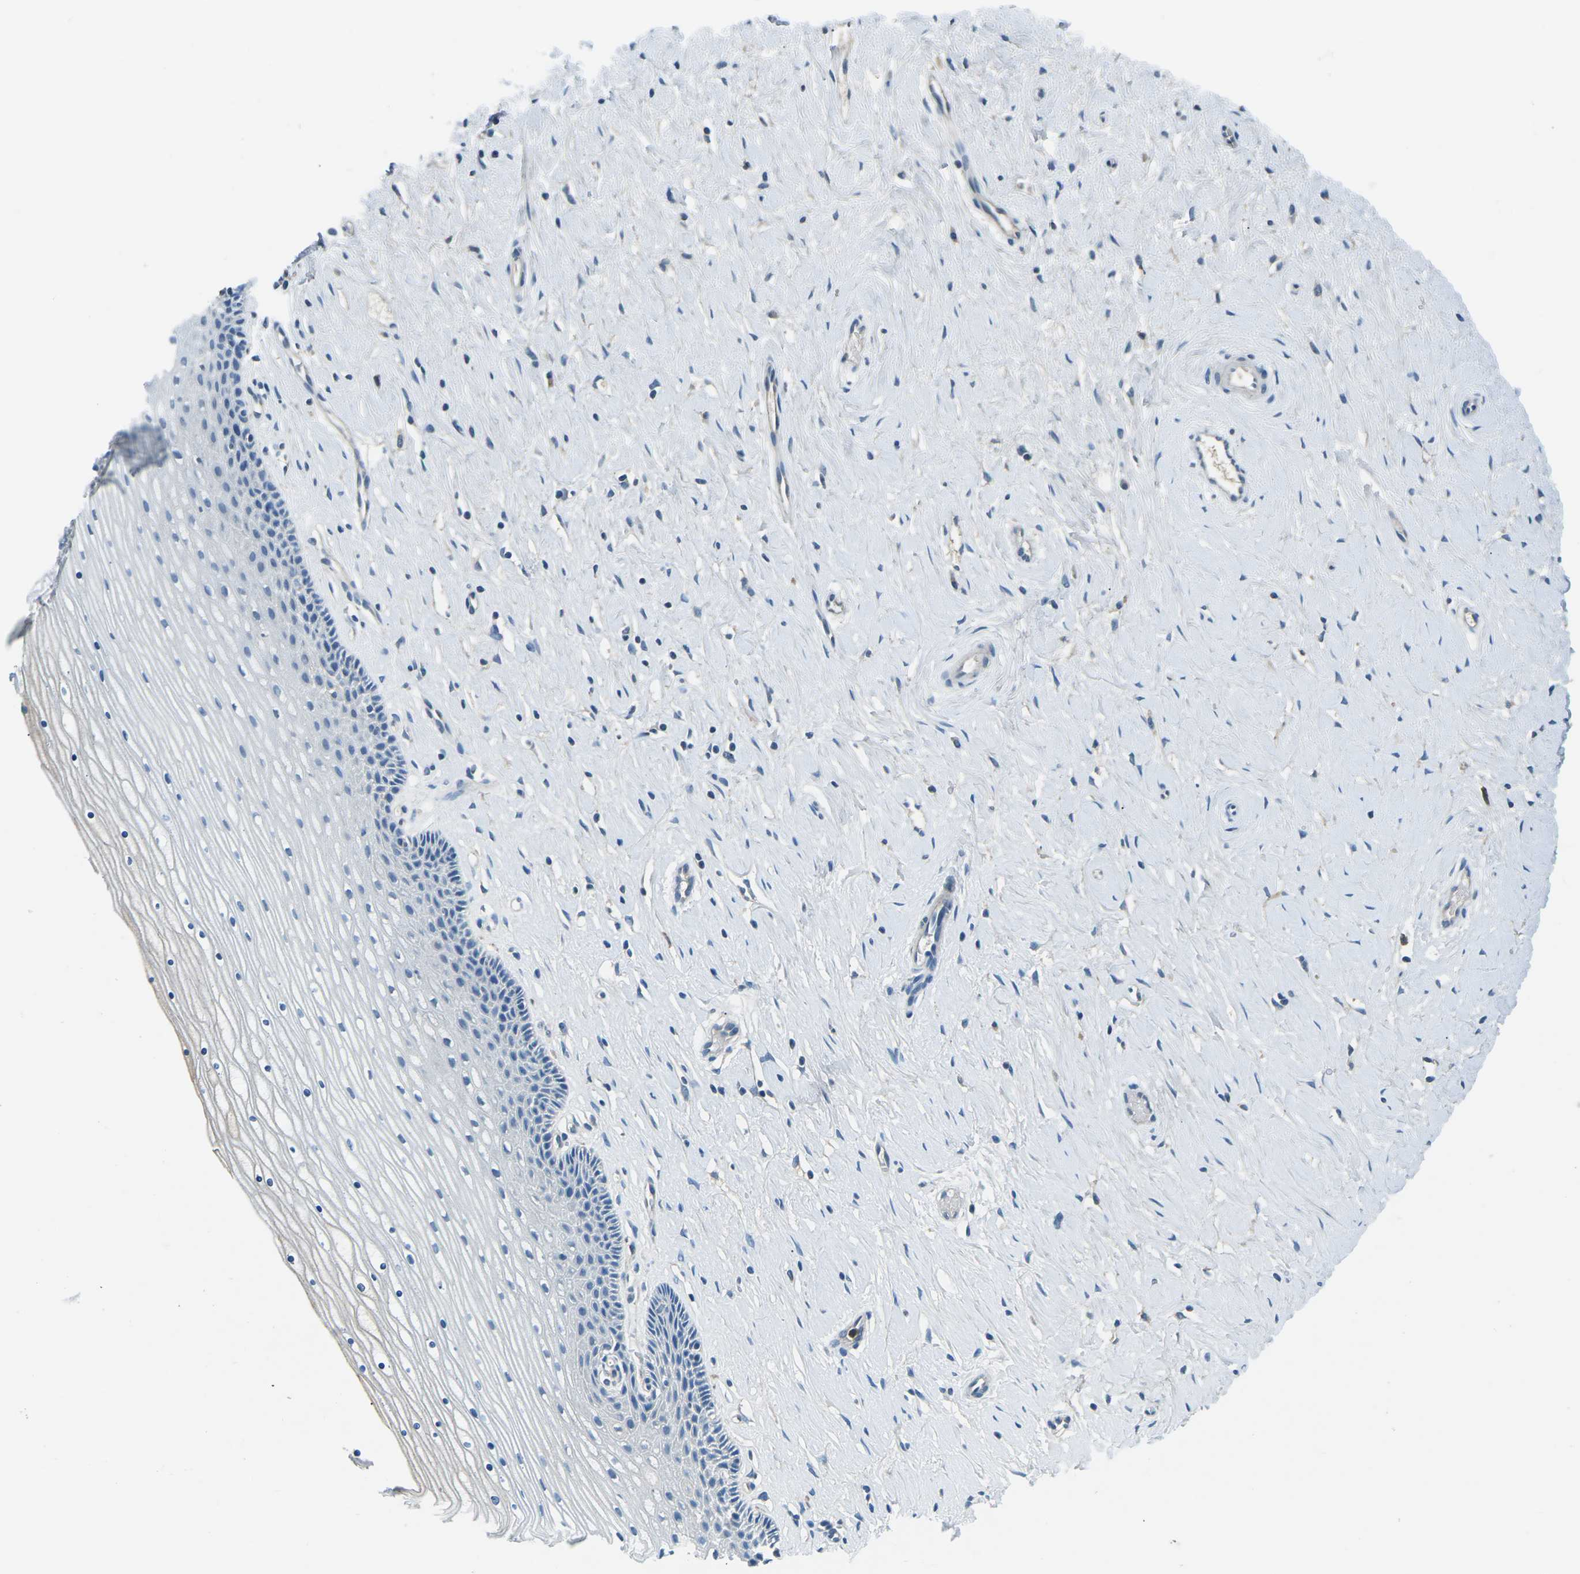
{"staining": {"intensity": "negative", "quantity": "none", "location": "none"}, "tissue": "cervix", "cell_type": "Glandular cells", "image_type": "normal", "snomed": [{"axis": "morphology", "description": "Normal tissue, NOS"}, {"axis": "topography", "description": "Cervix"}], "caption": "A high-resolution histopathology image shows immunohistochemistry staining of normal cervix, which exhibits no significant staining in glandular cells. (Brightfield microscopy of DAB immunohistochemistry at high magnification).", "gene": "CD1D", "patient": {"sex": "female", "age": 39}}